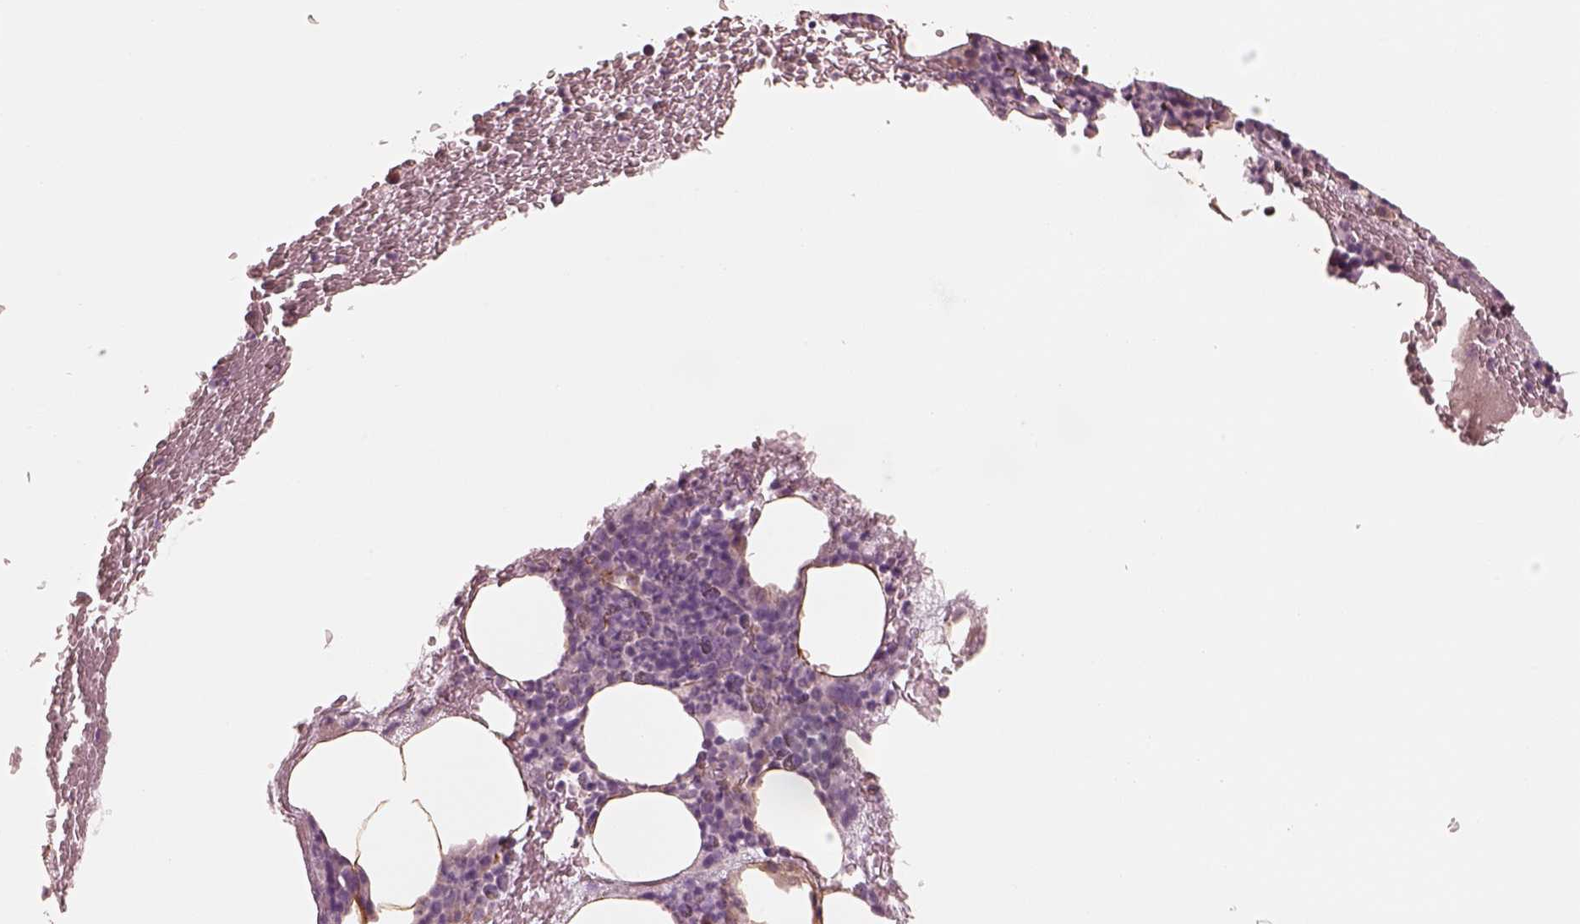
{"staining": {"intensity": "negative", "quantity": "none", "location": "none"}, "tissue": "bone marrow", "cell_type": "Hematopoietic cells", "image_type": "normal", "snomed": [{"axis": "morphology", "description": "Normal tissue, NOS"}, {"axis": "topography", "description": "Bone marrow"}], "caption": "DAB (3,3'-diaminobenzidine) immunohistochemical staining of benign human bone marrow demonstrates no significant expression in hematopoietic cells. (DAB (3,3'-diaminobenzidine) immunohistochemistry, high magnification).", "gene": "CRYM", "patient": {"sex": "male", "age": 89}}